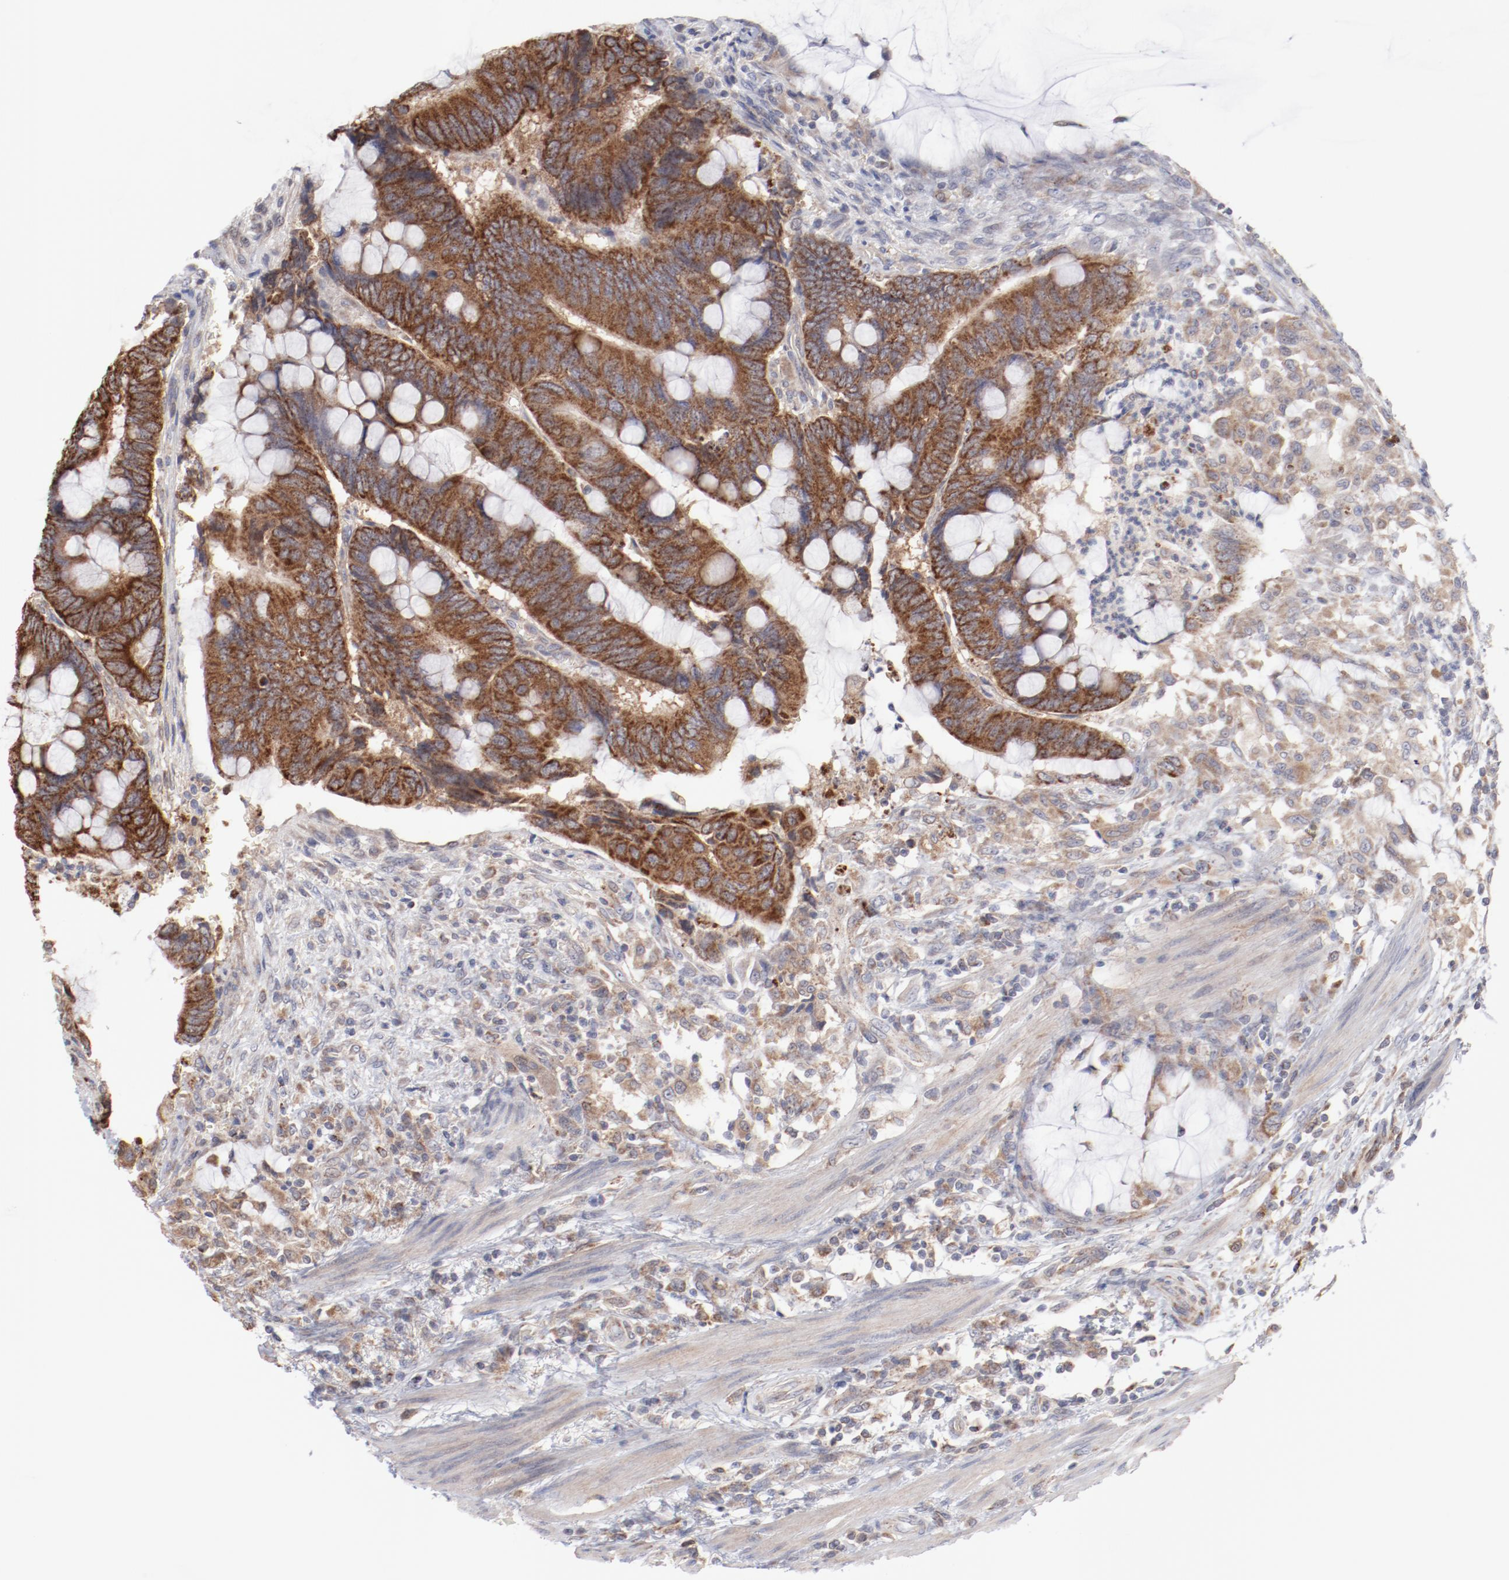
{"staining": {"intensity": "moderate", "quantity": ">75%", "location": "cytoplasmic/membranous"}, "tissue": "colorectal cancer", "cell_type": "Tumor cells", "image_type": "cancer", "snomed": [{"axis": "morphology", "description": "Normal tissue, NOS"}, {"axis": "morphology", "description": "Adenocarcinoma, NOS"}, {"axis": "topography", "description": "Rectum"}], "caption": "Immunohistochemical staining of human colorectal cancer exhibits medium levels of moderate cytoplasmic/membranous positivity in approximately >75% of tumor cells. (DAB (3,3'-diaminobenzidine) IHC with brightfield microscopy, high magnification).", "gene": "PPFIBP2", "patient": {"sex": "male", "age": 92}}